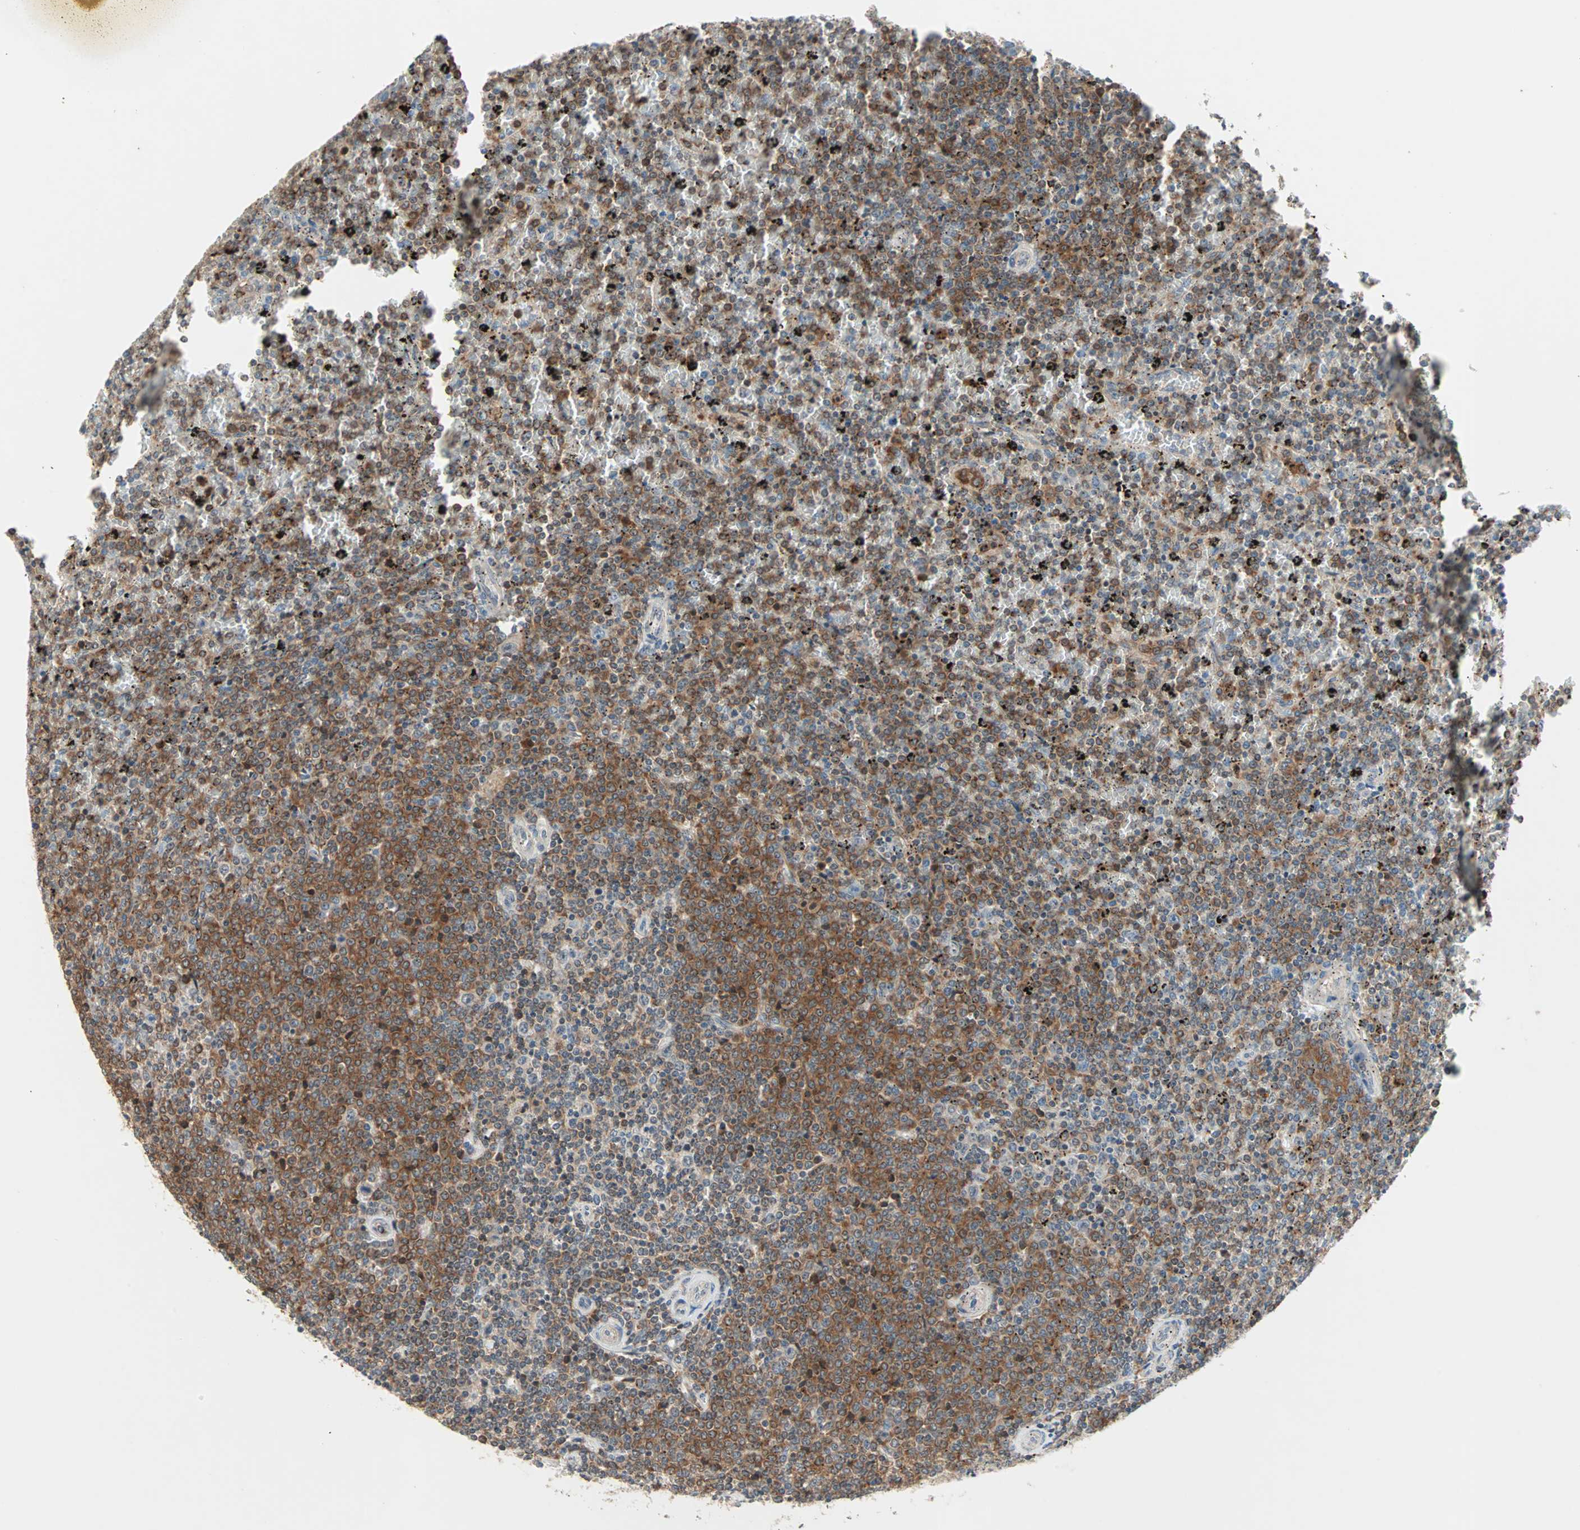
{"staining": {"intensity": "moderate", "quantity": "25%-75%", "location": "cytoplasmic/membranous"}, "tissue": "lymphoma", "cell_type": "Tumor cells", "image_type": "cancer", "snomed": [{"axis": "morphology", "description": "Malignant lymphoma, non-Hodgkin's type, Low grade"}, {"axis": "topography", "description": "Spleen"}], "caption": "This histopathology image displays malignant lymphoma, non-Hodgkin's type (low-grade) stained with immunohistochemistry (IHC) to label a protein in brown. The cytoplasmic/membranous of tumor cells show moderate positivity for the protein. Nuclei are counter-stained blue.", "gene": "PROS1", "patient": {"sex": "female", "age": 77}}